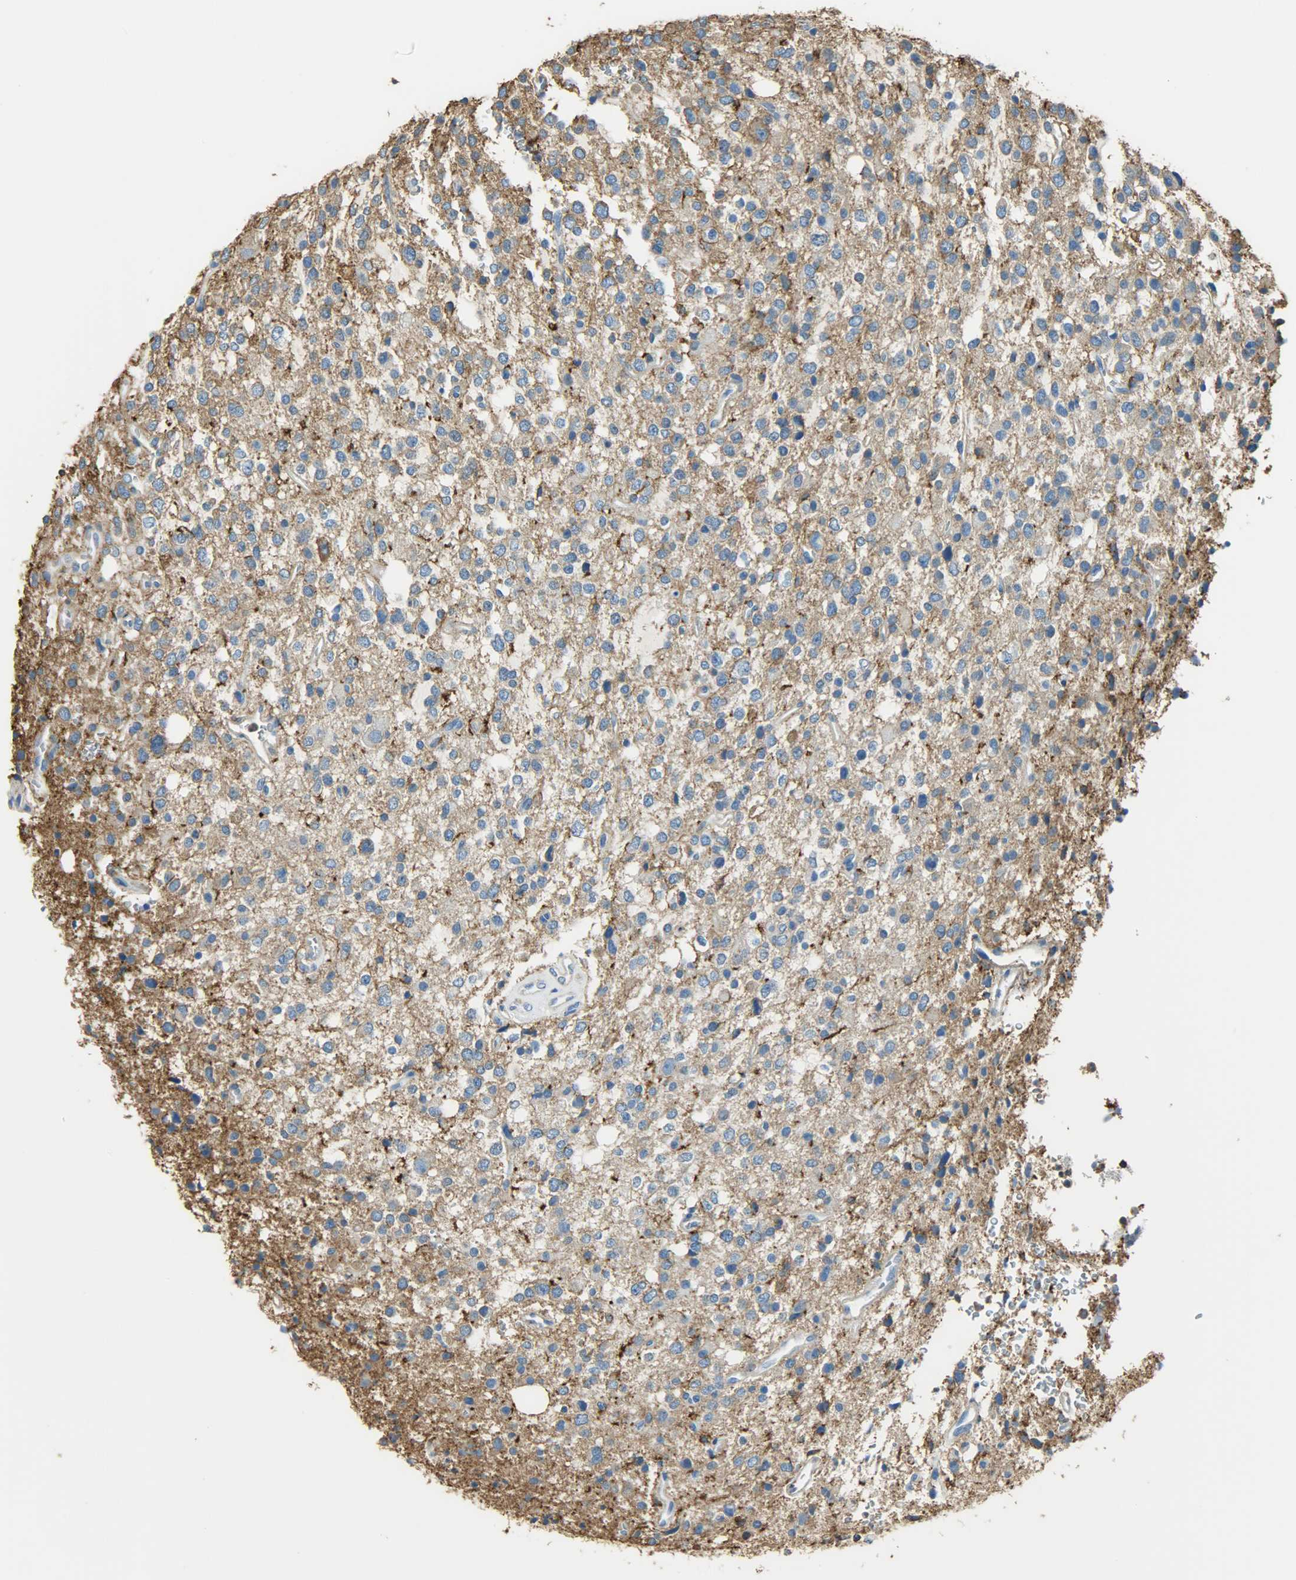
{"staining": {"intensity": "negative", "quantity": "none", "location": "none"}, "tissue": "glioma", "cell_type": "Tumor cells", "image_type": "cancer", "snomed": [{"axis": "morphology", "description": "Glioma, malignant, High grade"}, {"axis": "topography", "description": "Brain"}], "caption": "Immunohistochemical staining of malignant glioma (high-grade) reveals no significant positivity in tumor cells. The staining is performed using DAB (3,3'-diaminobenzidine) brown chromogen with nuclei counter-stained in using hematoxylin.", "gene": "ANXA6", "patient": {"sex": "male", "age": 47}}